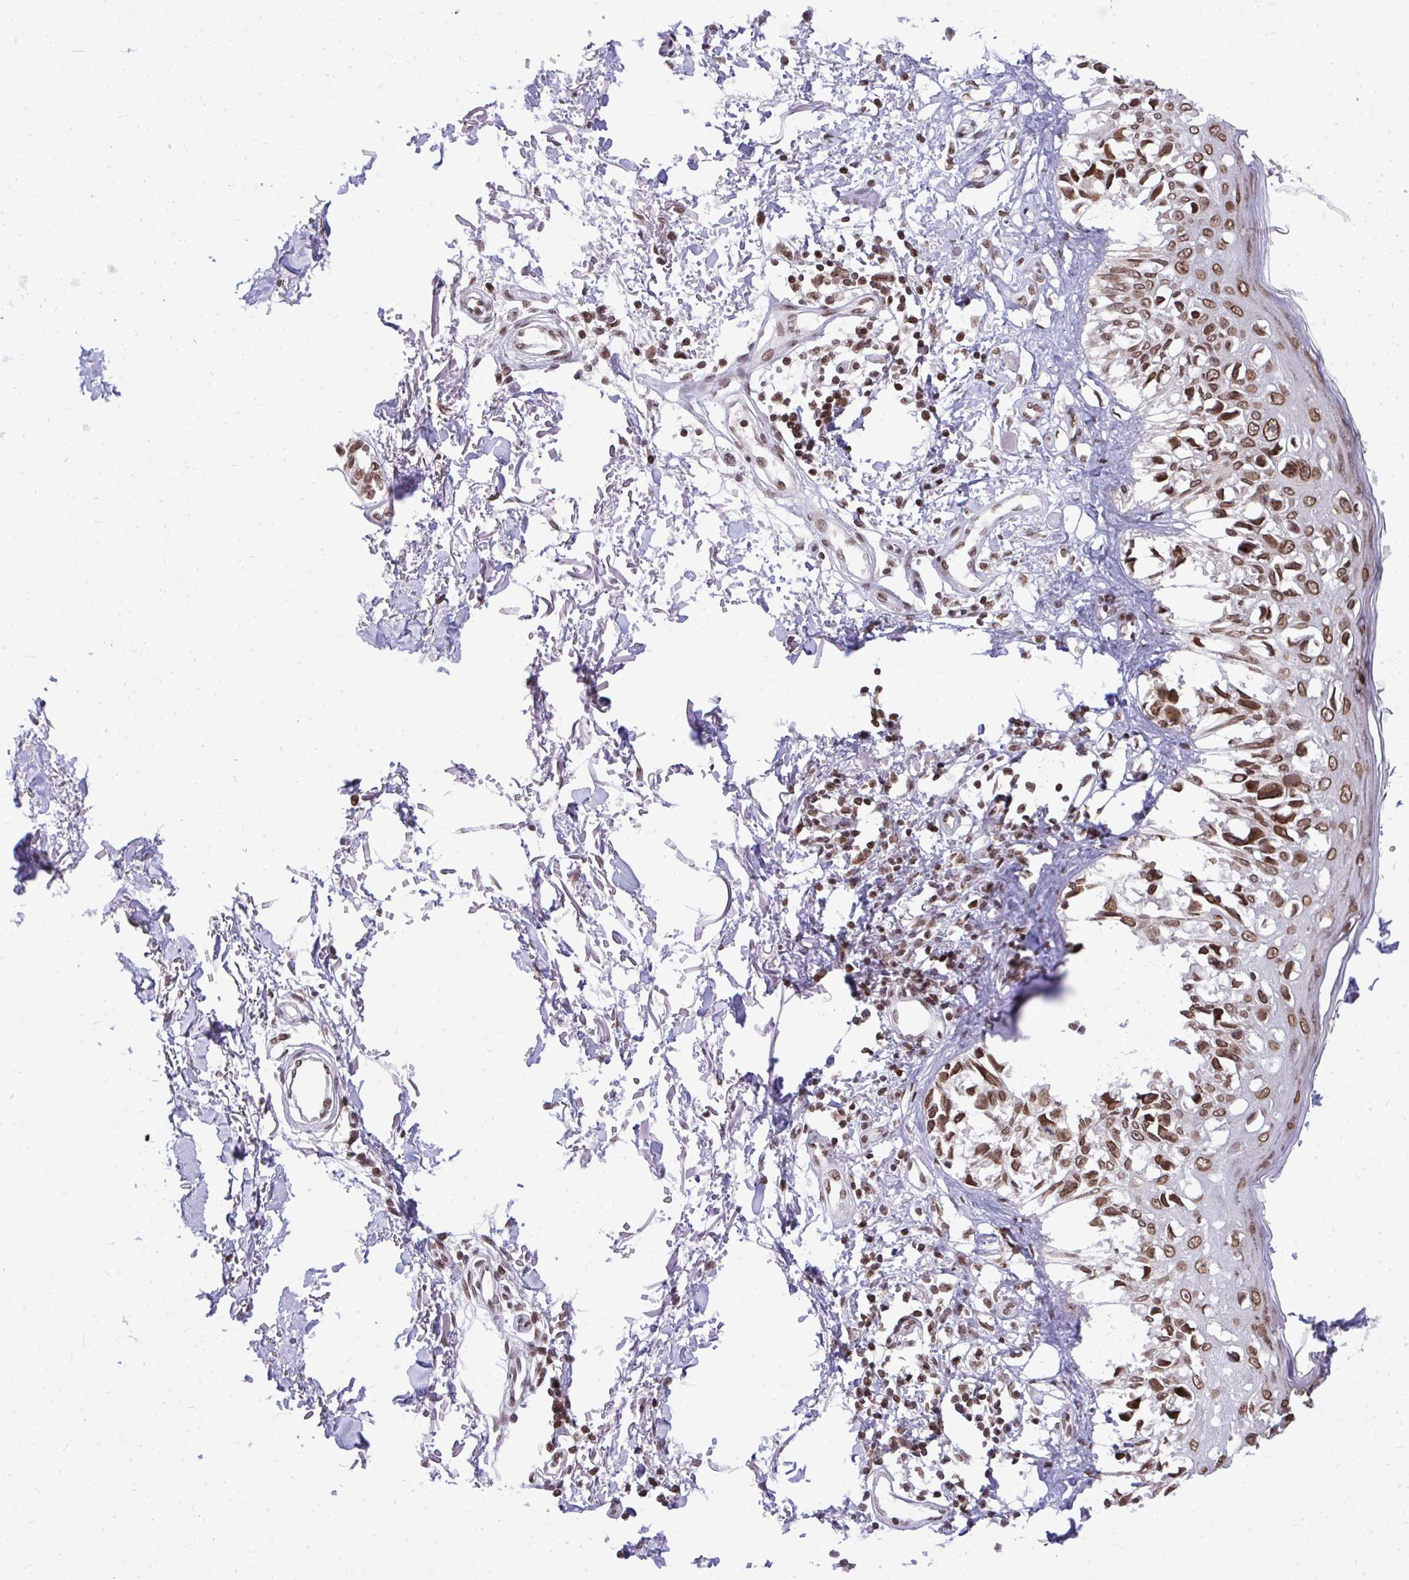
{"staining": {"intensity": "moderate", "quantity": ">75%", "location": "nuclear"}, "tissue": "melanoma", "cell_type": "Tumor cells", "image_type": "cancer", "snomed": [{"axis": "morphology", "description": "Malignant melanoma, NOS"}, {"axis": "topography", "description": "Skin"}], "caption": "Approximately >75% of tumor cells in human melanoma demonstrate moderate nuclear protein positivity as visualized by brown immunohistochemical staining.", "gene": "JPT1", "patient": {"sex": "male", "age": 73}}